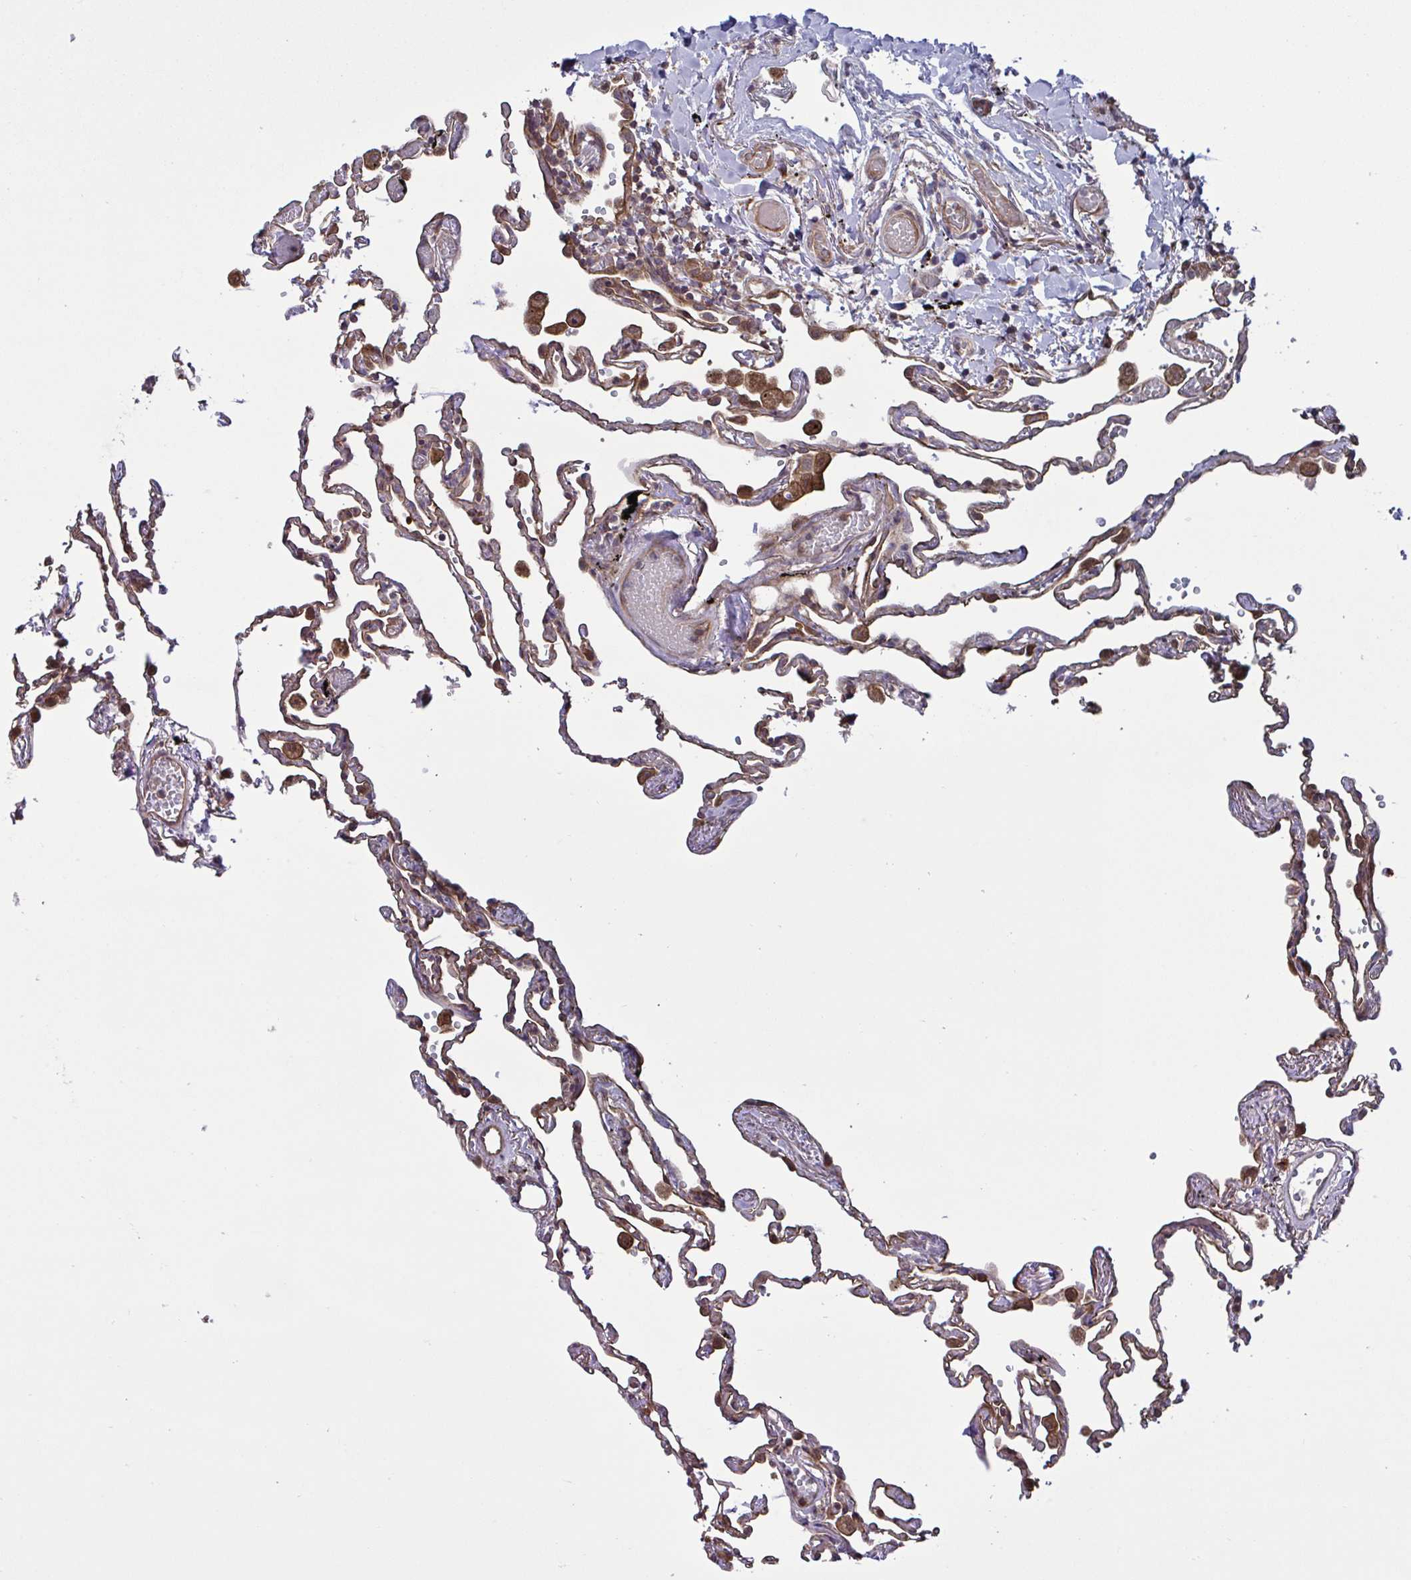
{"staining": {"intensity": "moderate", "quantity": ">75%", "location": "cytoplasmic/membranous"}, "tissue": "lung", "cell_type": "Alveolar cells", "image_type": "normal", "snomed": [{"axis": "morphology", "description": "Normal tissue, NOS"}, {"axis": "topography", "description": "Lung"}], "caption": "Protein analysis of normal lung reveals moderate cytoplasmic/membranous expression in approximately >75% of alveolar cells.", "gene": "GLTP", "patient": {"sex": "female", "age": 67}}